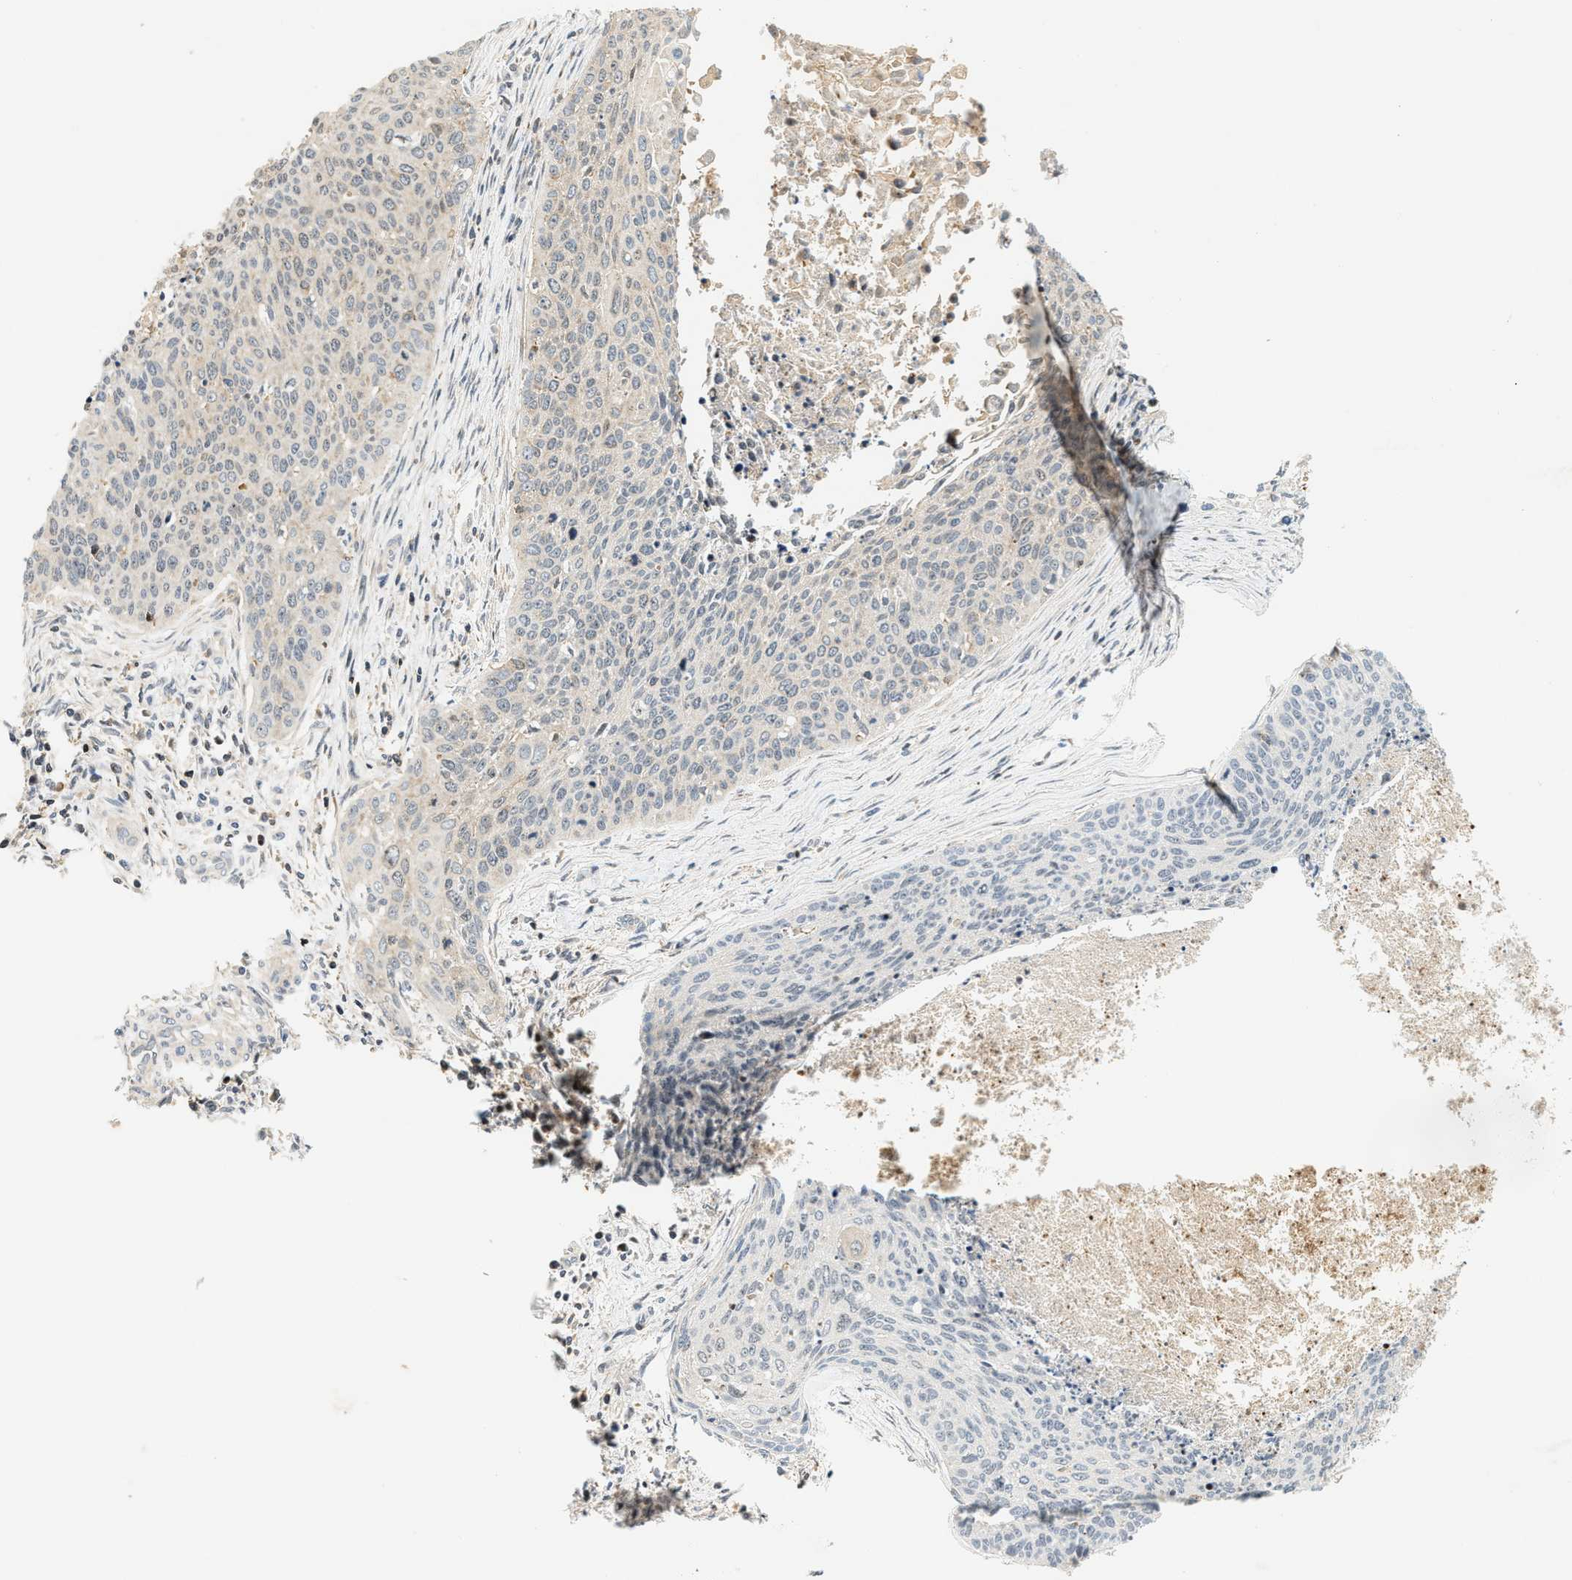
{"staining": {"intensity": "negative", "quantity": "none", "location": "none"}, "tissue": "cervical cancer", "cell_type": "Tumor cells", "image_type": "cancer", "snomed": [{"axis": "morphology", "description": "Squamous cell carcinoma, NOS"}, {"axis": "topography", "description": "Cervix"}], "caption": "High power microscopy photomicrograph of an IHC photomicrograph of cervical squamous cell carcinoma, revealing no significant expression in tumor cells.", "gene": "SAMD9", "patient": {"sex": "female", "age": 55}}